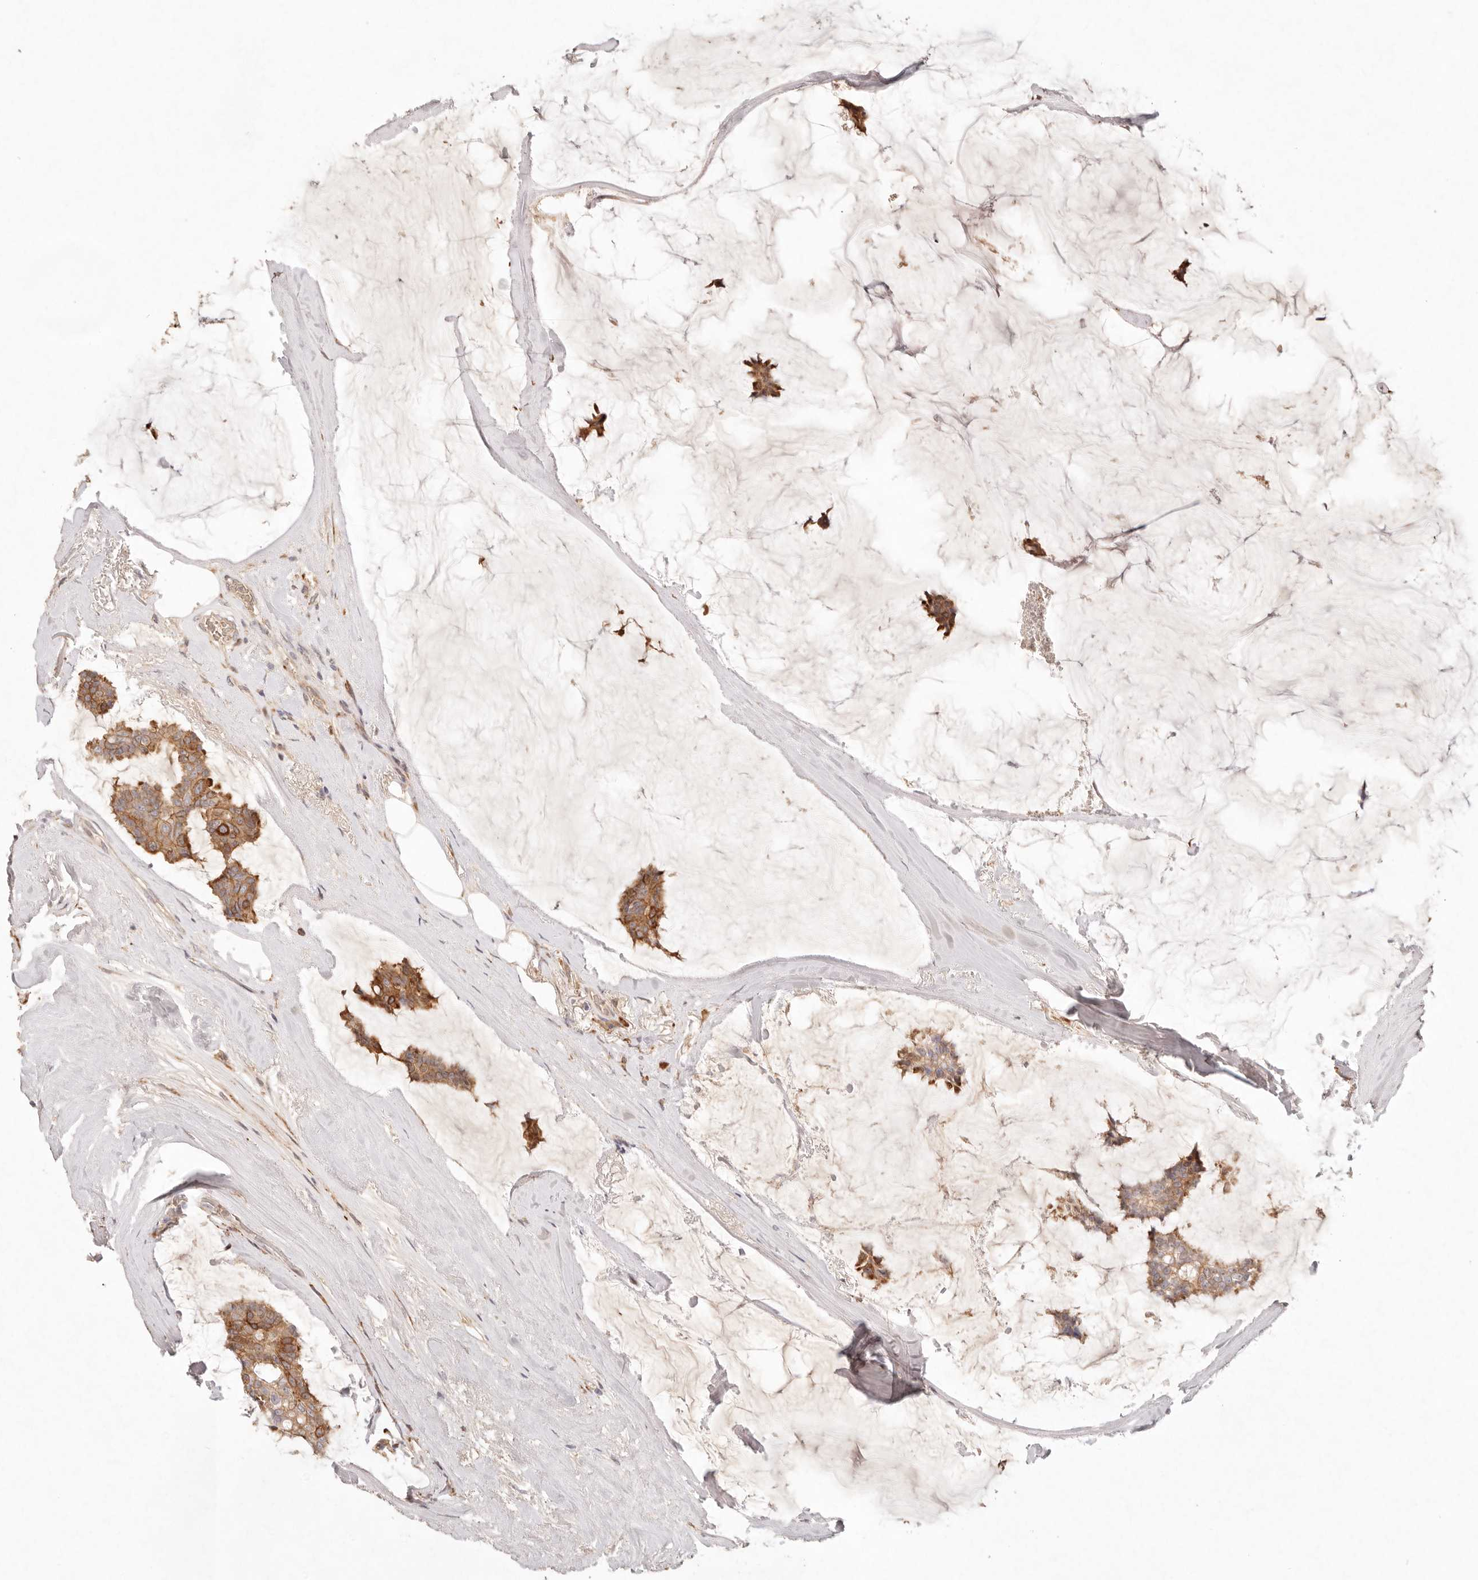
{"staining": {"intensity": "strong", "quantity": ">75%", "location": "cytoplasmic/membranous"}, "tissue": "breast cancer", "cell_type": "Tumor cells", "image_type": "cancer", "snomed": [{"axis": "morphology", "description": "Duct carcinoma"}, {"axis": "topography", "description": "Breast"}], "caption": "Tumor cells exhibit strong cytoplasmic/membranous staining in about >75% of cells in breast cancer.", "gene": "C1orf127", "patient": {"sex": "female", "age": 93}}